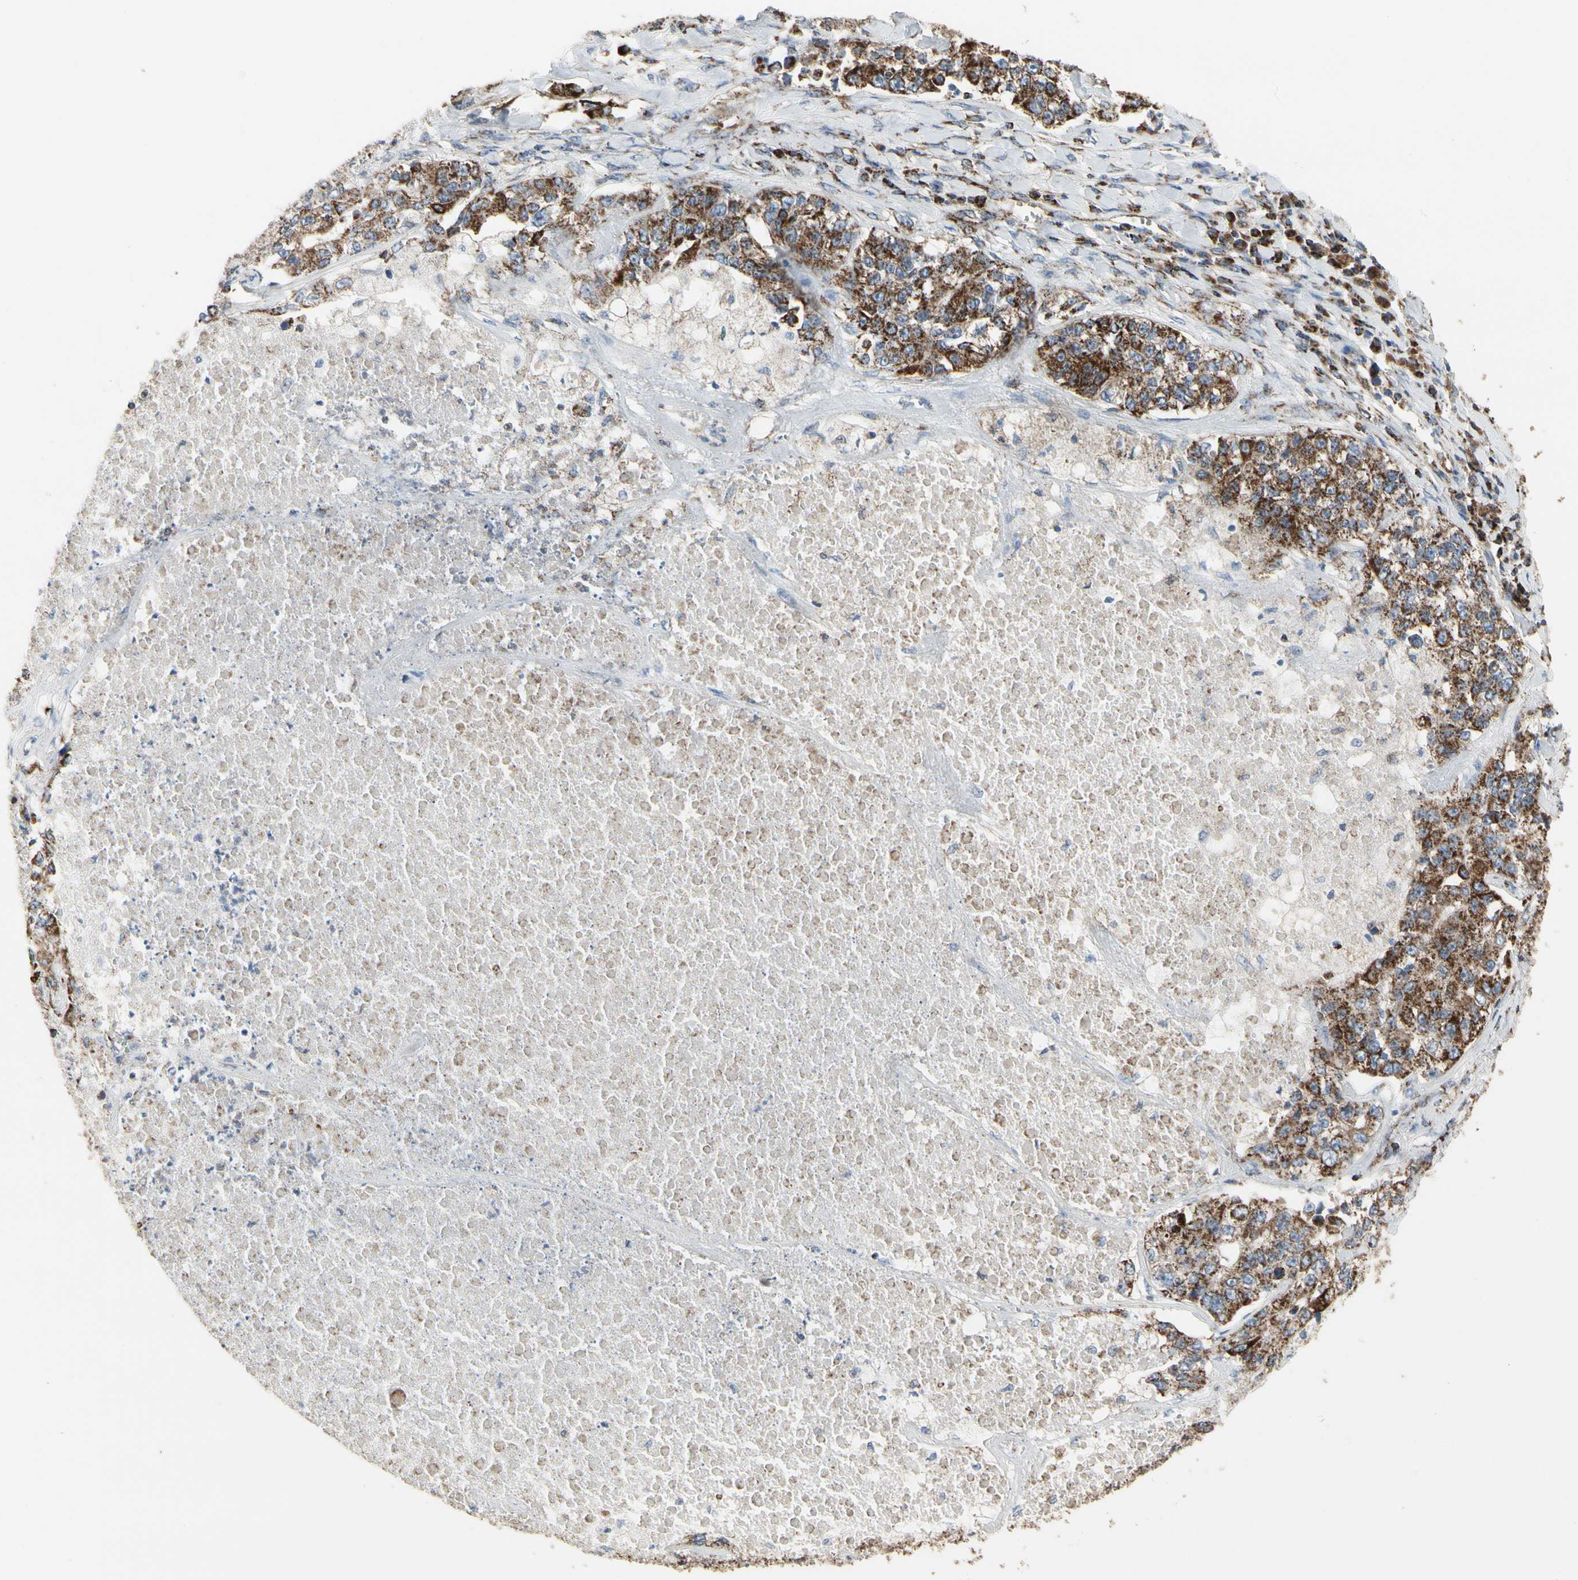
{"staining": {"intensity": "moderate", "quantity": "<25%", "location": "cytoplasmic/membranous"}, "tissue": "lung cancer", "cell_type": "Tumor cells", "image_type": "cancer", "snomed": [{"axis": "morphology", "description": "Adenocarcinoma, NOS"}, {"axis": "topography", "description": "Lung"}], "caption": "A photomicrograph of lung cancer stained for a protein reveals moderate cytoplasmic/membranous brown staining in tumor cells. Nuclei are stained in blue.", "gene": "TUBA1A", "patient": {"sex": "male", "age": 49}}